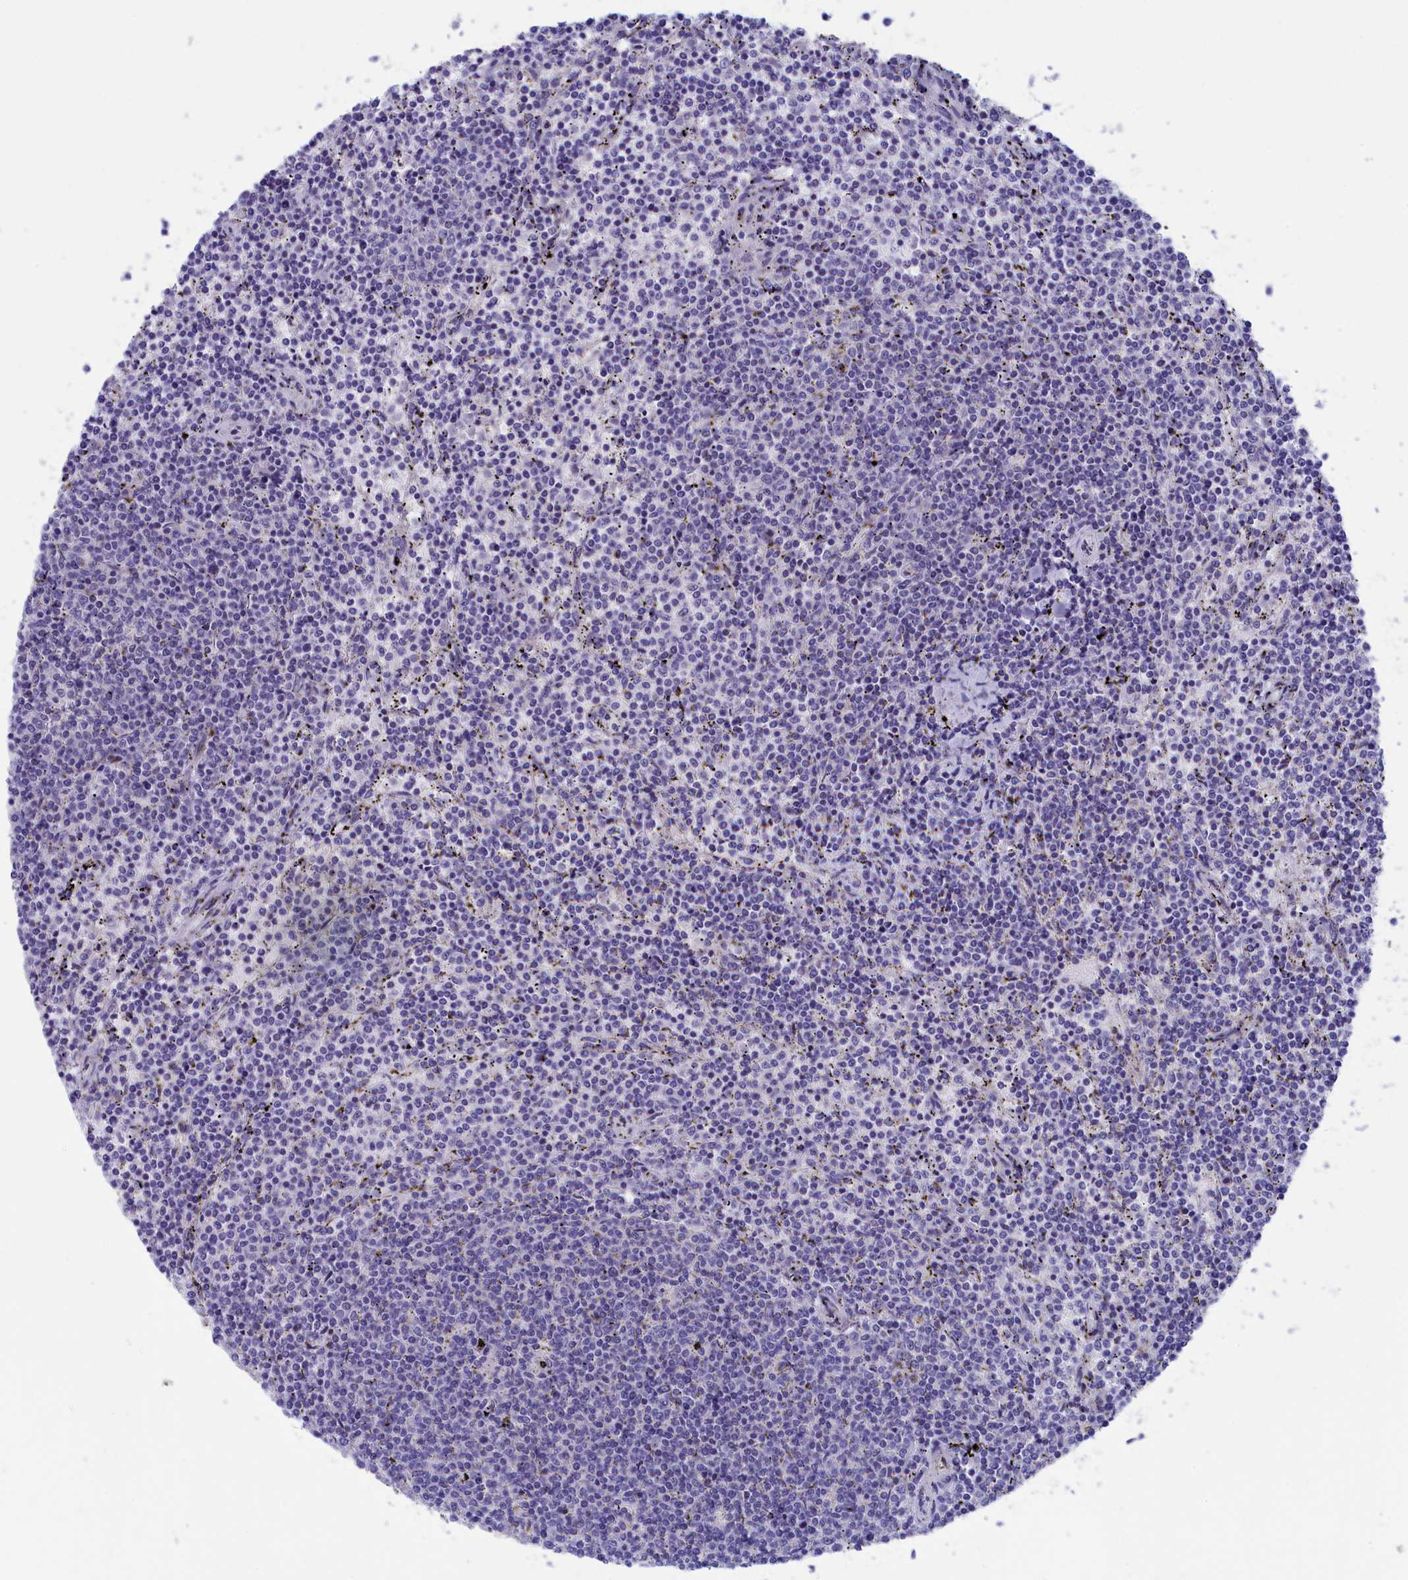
{"staining": {"intensity": "negative", "quantity": "none", "location": "none"}, "tissue": "lymphoma", "cell_type": "Tumor cells", "image_type": "cancer", "snomed": [{"axis": "morphology", "description": "Malignant lymphoma, non-Hodgkin's type, Low grade"}, {"axis": "topography", "description": "Spleen"}], "caption": "Immunohistochemistry histopathology image of human lymphoma stained for a protein (brown), which shows no positivity in tumor cells.", "gene": "VPS35L", "patient": {"sex": "female", "age": 50}}